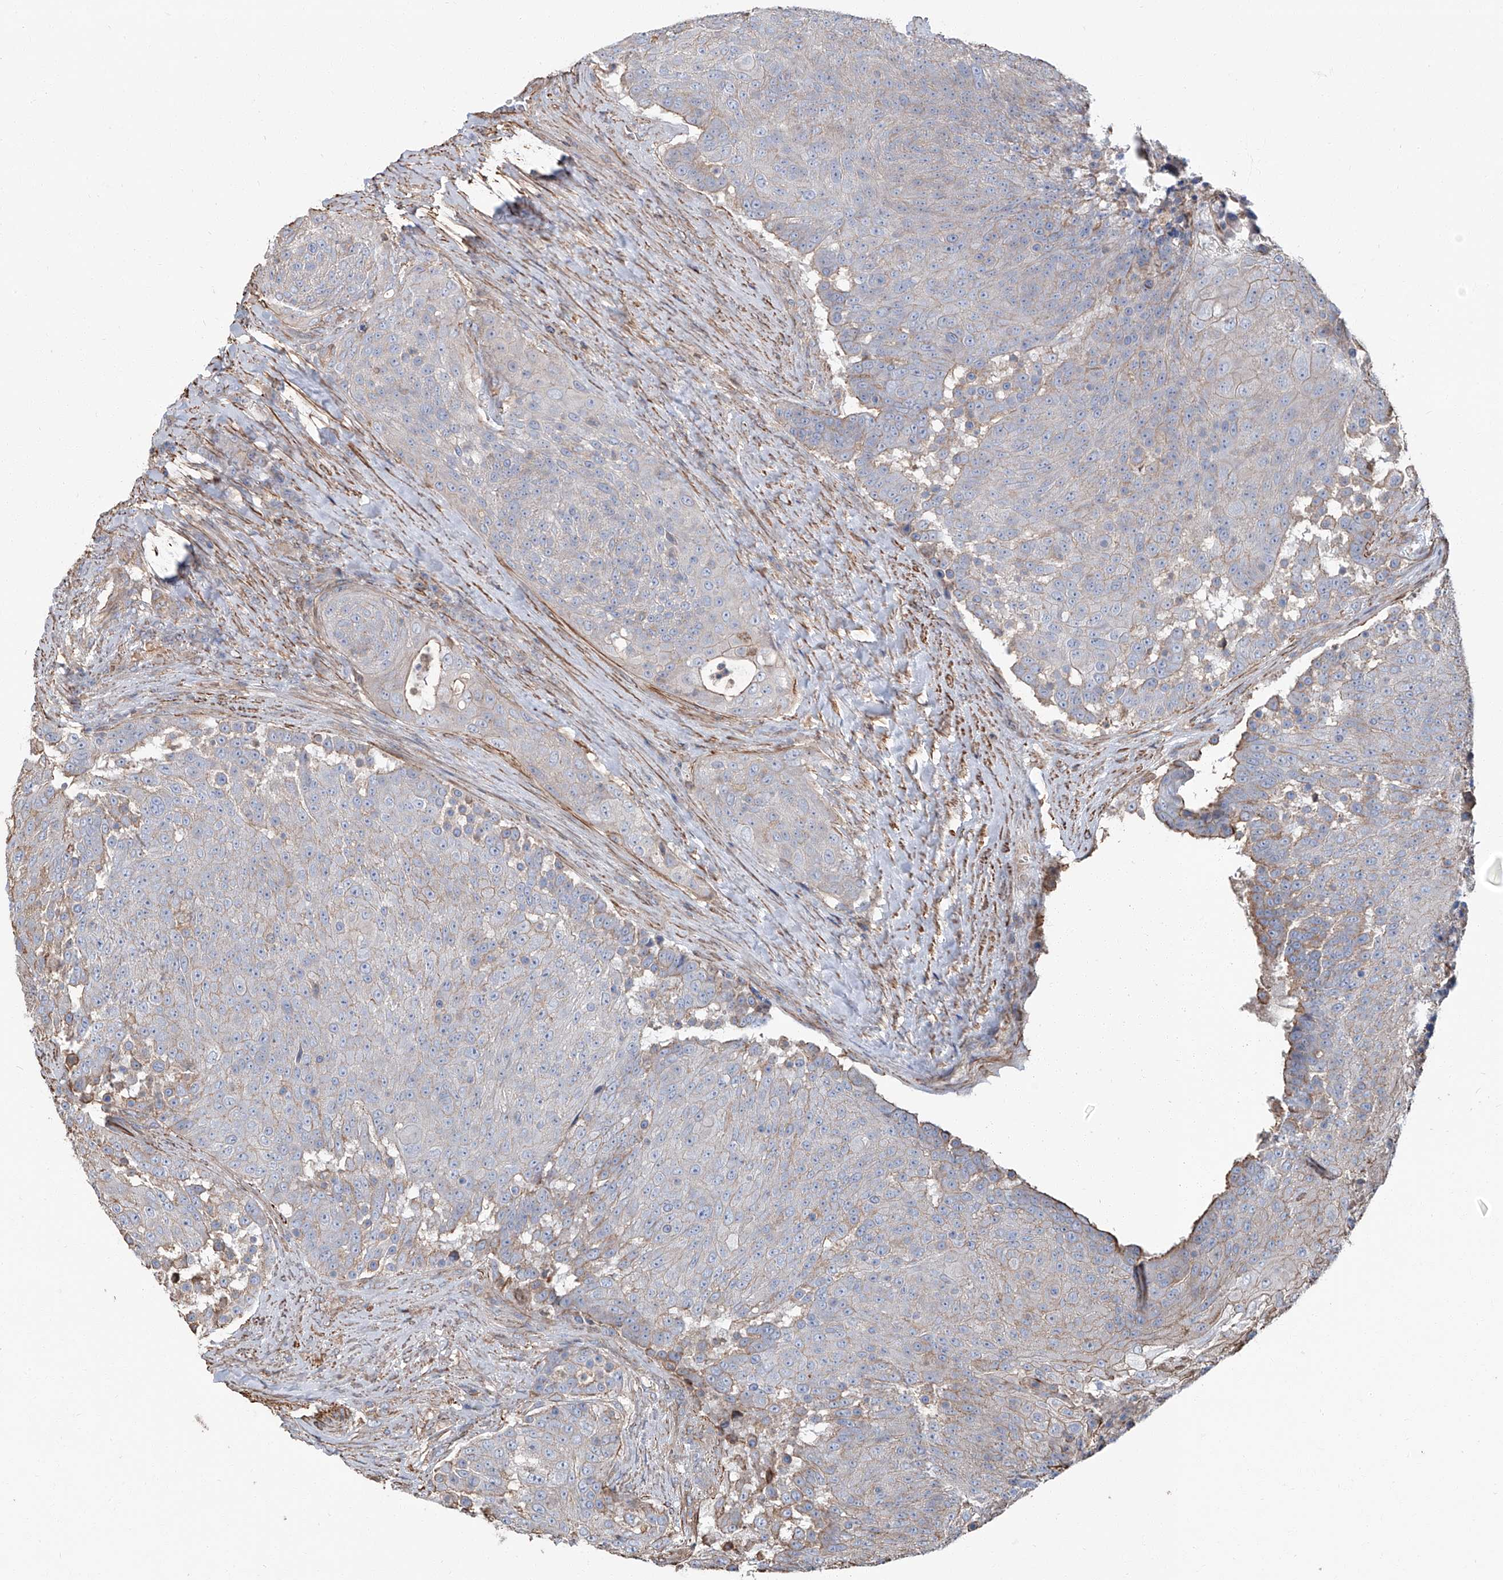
{"staining": {"intensity": "negative", "quantity": "none", "location": "none"}, "tissue": "urothelial cancer", "cell_type": "Tumor cells", "image_type": "cancer", "snomed": [{"axis": "morphology", "description": "Urothelial carcinoma, High grade"}, {"axis": "topography", "description": "Urinary bladder"}], "caption": "Histopathology image shows no protein staining in tumor cells of urothelial cancer tissue.", "gene": "PIEZO2", "patient": {"sex": "female", "age": 63}}